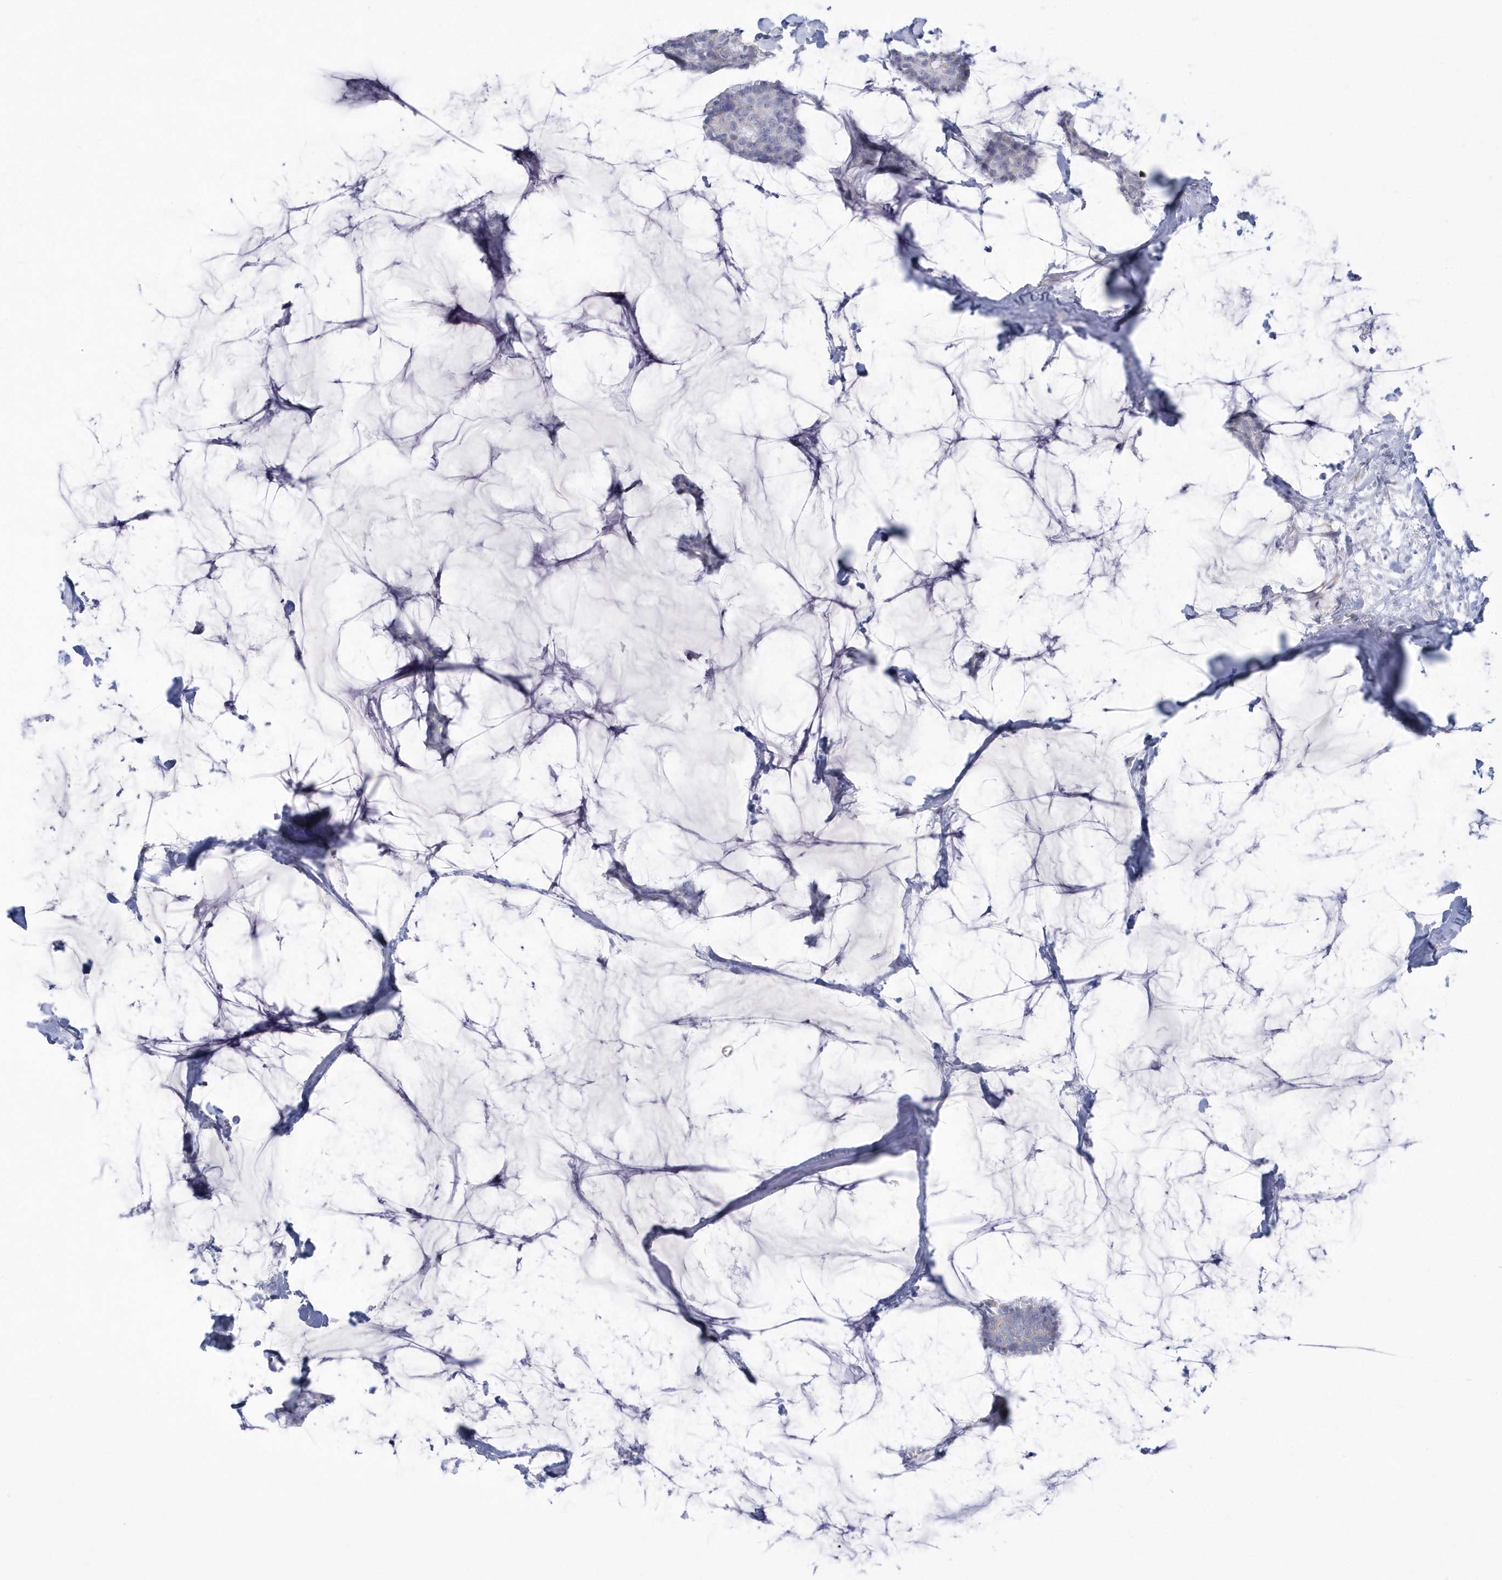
{"staining": {"intensity": "negative", "quantity": "none", "location": "none"}, "tissue": "breast cancer", "cell_type": "Tumor cells", "image_type": "cancer", "snomed": [{"axis": "morphology", "description": "Duct carcinoma"}, {"axis": "topography", "description": "Breast"}], "caption": "Human infiltrating ductal carcinoma (breast) stained for a protein using immunohistochemistry (IHC) reveals no positivity in tumor cells.", "gene": "WDR27", "patient": {"sex": "female", "age": 93}}